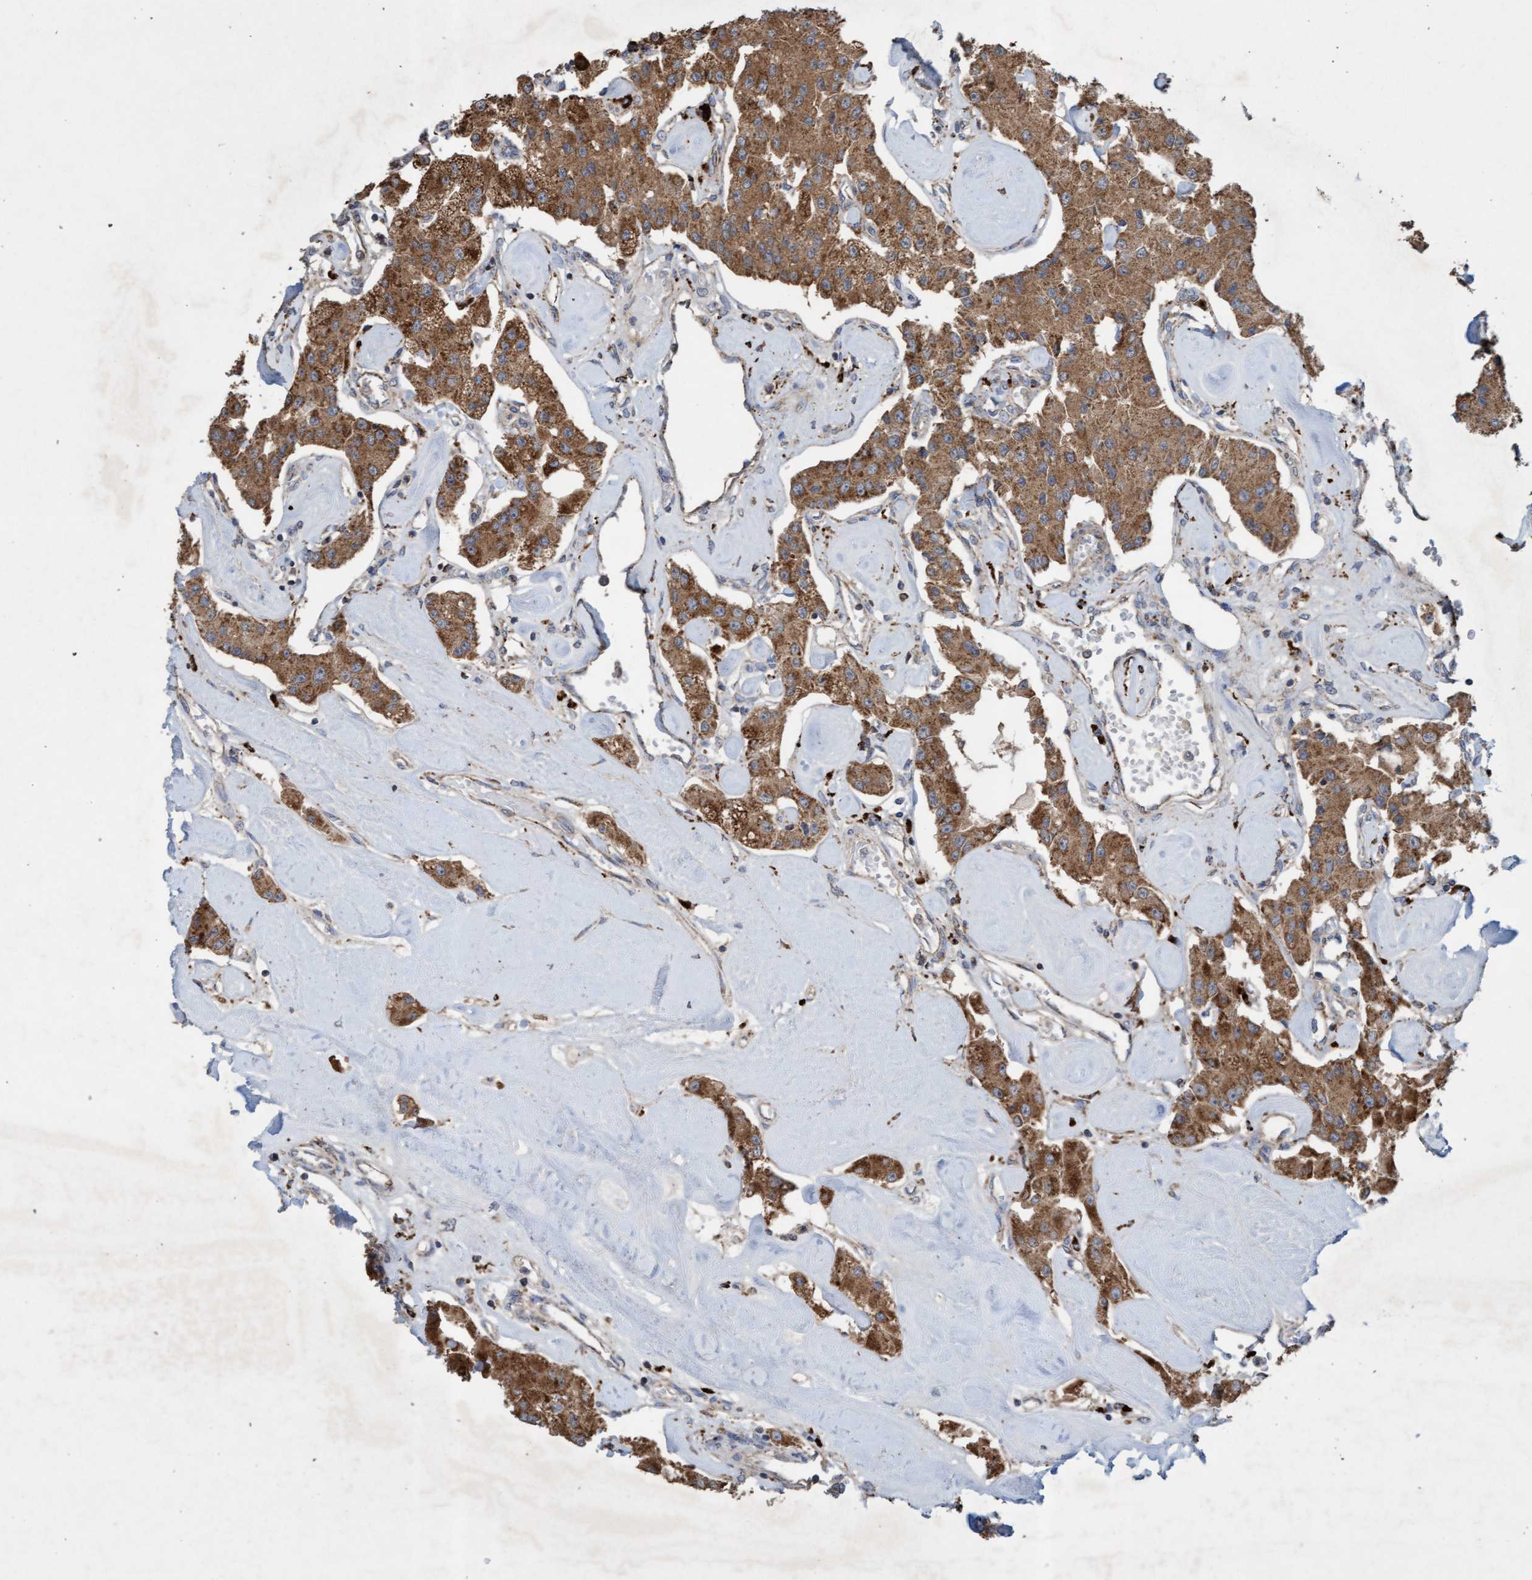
{"staining": {"intensity": "moderate", "quantity": ">75%", "location": "cytoplasmic/membranous"}, "tissue": "carcinoid", "cell_type": "Tumor cells", "image_type": "cancer", "snomed": [{"axis": "morphology", "description": "Carcinoid, malignant, NOS"}, {"axis": "topography", "description": "Pancreas"}], "caption": "Malignant carcinoid stained with a protein marker shows moderate staining in tumor cells.", "gene": "ATPAF2", "patient": {"sex": "male", "age": 41}}